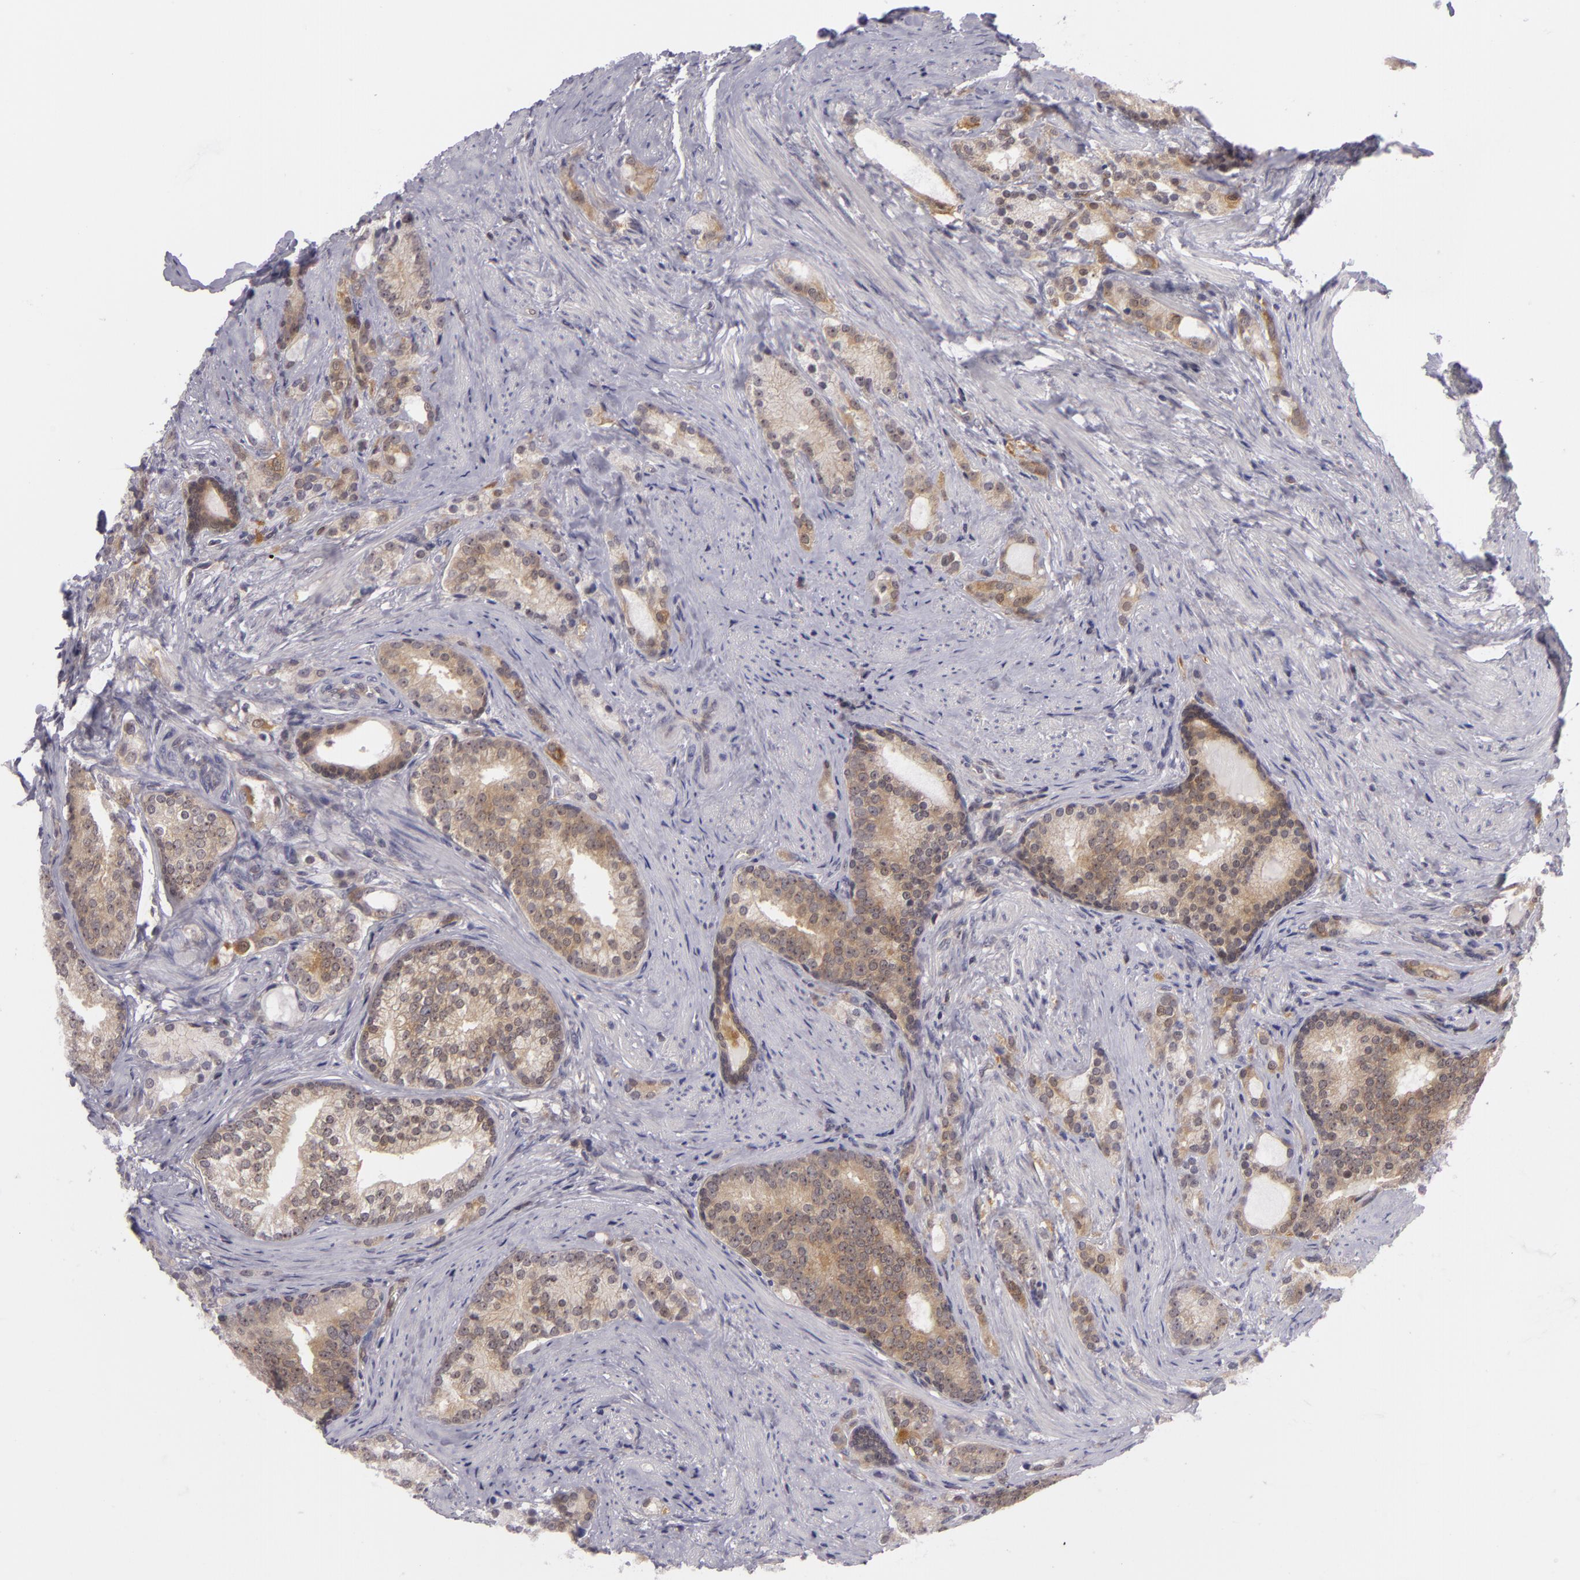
{"staining": {"intensity": "moderate", "quantity": ">75%", "location": "cytoplasmic/membranous"}, "tissue": "prostate cancer", "cell_type": "Tumor cells", "image_type": "cancer", "snomed": [{"axis": "morphology", "description": "Adenocarcinoma, Low grade"}, {"axis": "topography", "description": "Prostate"}], "caption": "Protein staining reveals moderate cytoplasmic/membranous positivity in approximately >75% of tumor cells in low-grade adenocarcinoma (prostate).", "gene": "BCL10", "patient": {"sex": "male", "age": 71}}